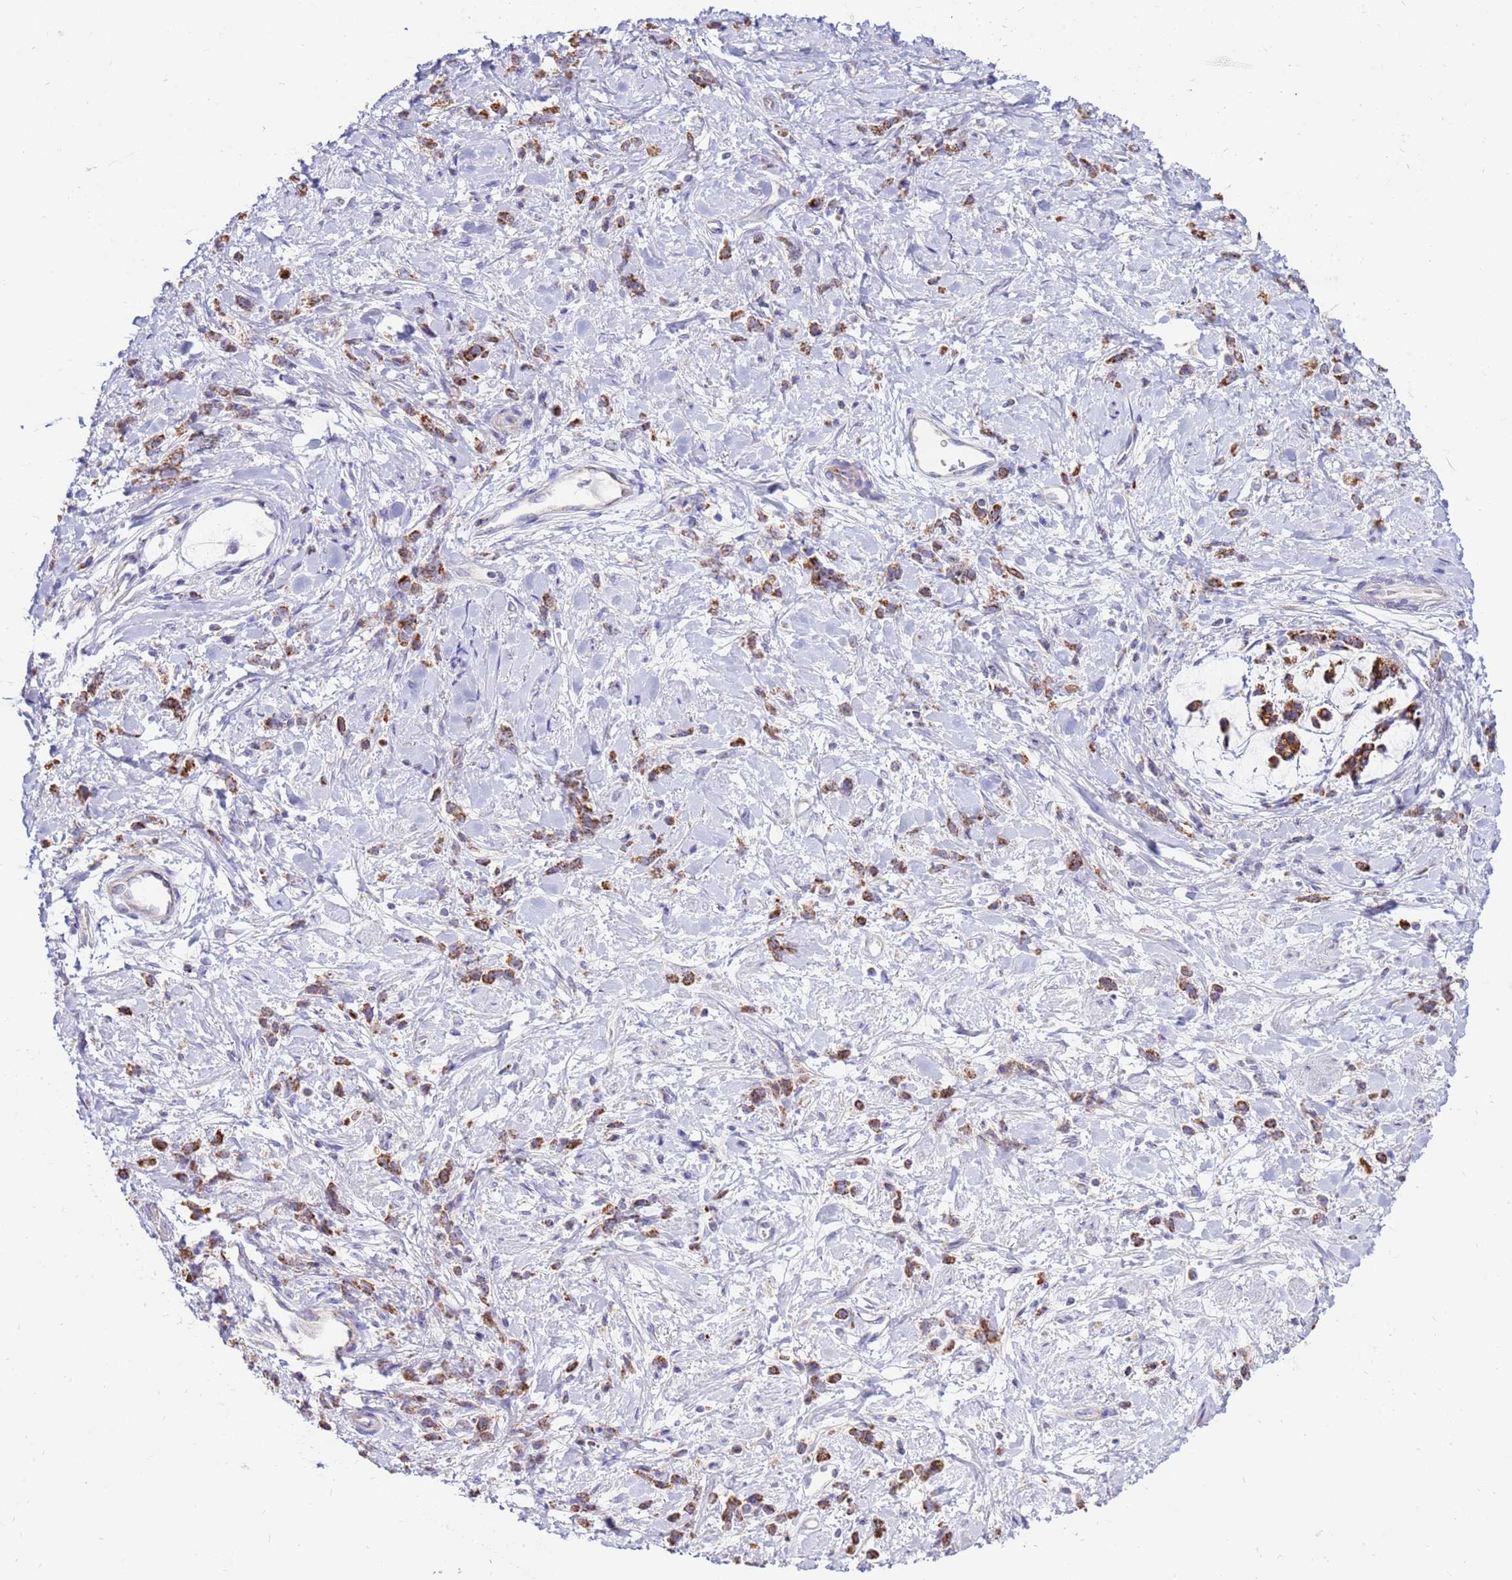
{"staining": {"intensity": "strong", "quantity": ">75%", "location": "cytoplasmic/membranous"}, "tissue": "stomach cancer", "cell_type": "Tumor cells", "image_type": "cancer", "snomed": [{"axis": "morphology", "description": "Adenocarcinoma, NOS"}, {"axis": "topography", "description": "Stomach"}], "caption": "Immunohistochemical staining of adenocarcinoma (stomach) demonstrates high levels of strong cytoplasmic/membranous staining in about >75% of tumor cells.", "gene": "IGF1R", "patient": {"sex": "female", "age": 60}}